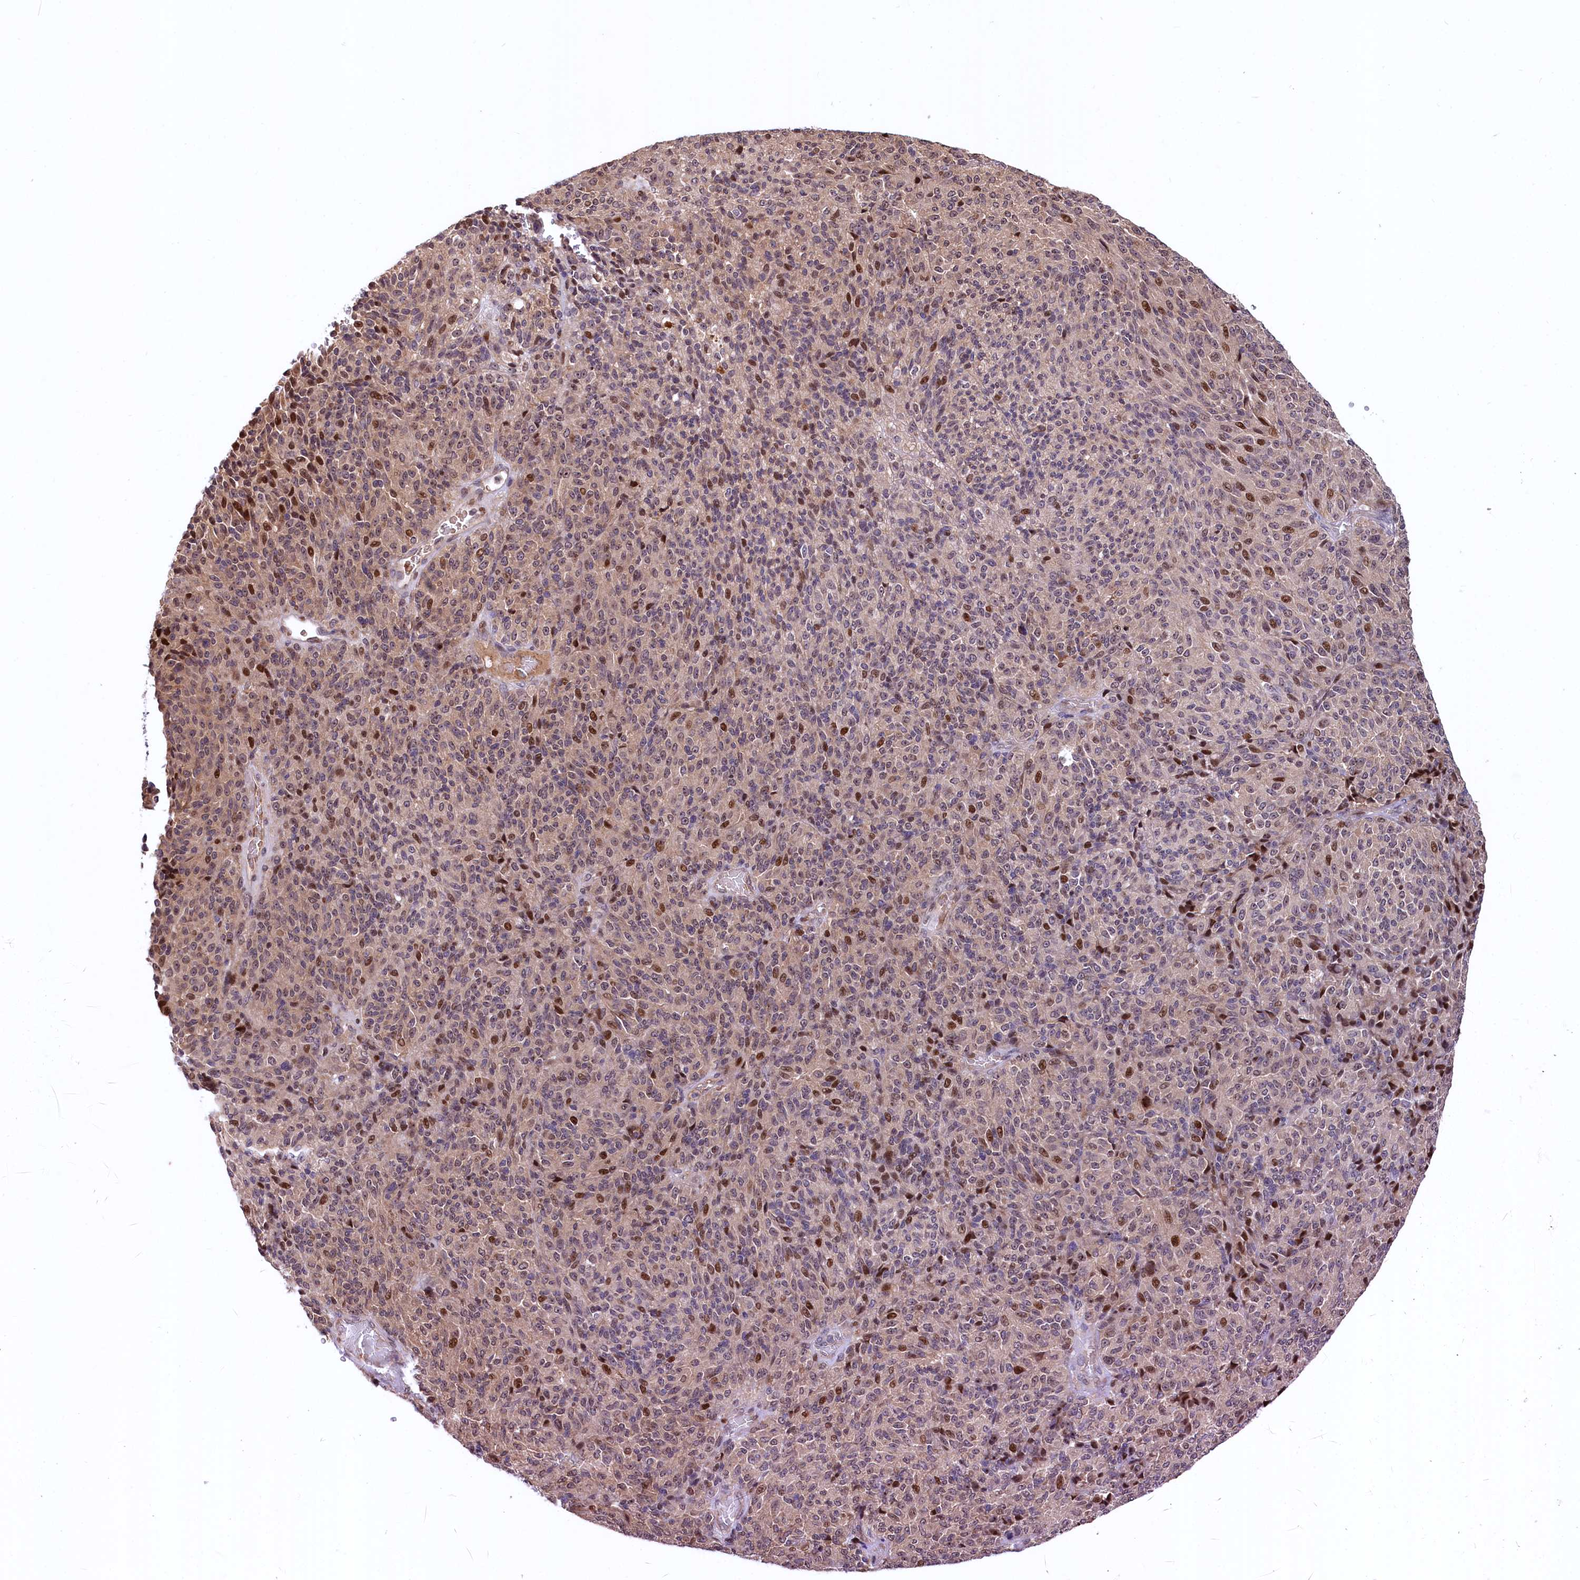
{"staining": {"intensity": "moderate", "quantity": "25%-75%", "location": "cytoplasmic/membranous,nuclear"}, "tissue": "melanoma", "cell_type": "Tumor cells", "image_type": "cancer", "snomed": [{"axis": "morphology", "description": "Malignant melanoma, Metastatic site"}, {"axis": "topography", "description": "Brain"}], "caption": "IHC histopathology image of human malignant melanoma (metastatic site) stained for a protein (brown), which displays medium levels of moderate cytoplasmic/membranous and nuclear expression in approximately 25%-75% of tumor cells.", "gene": "N4BP2L1", "patient": {"sex": "female", "age": 56}}